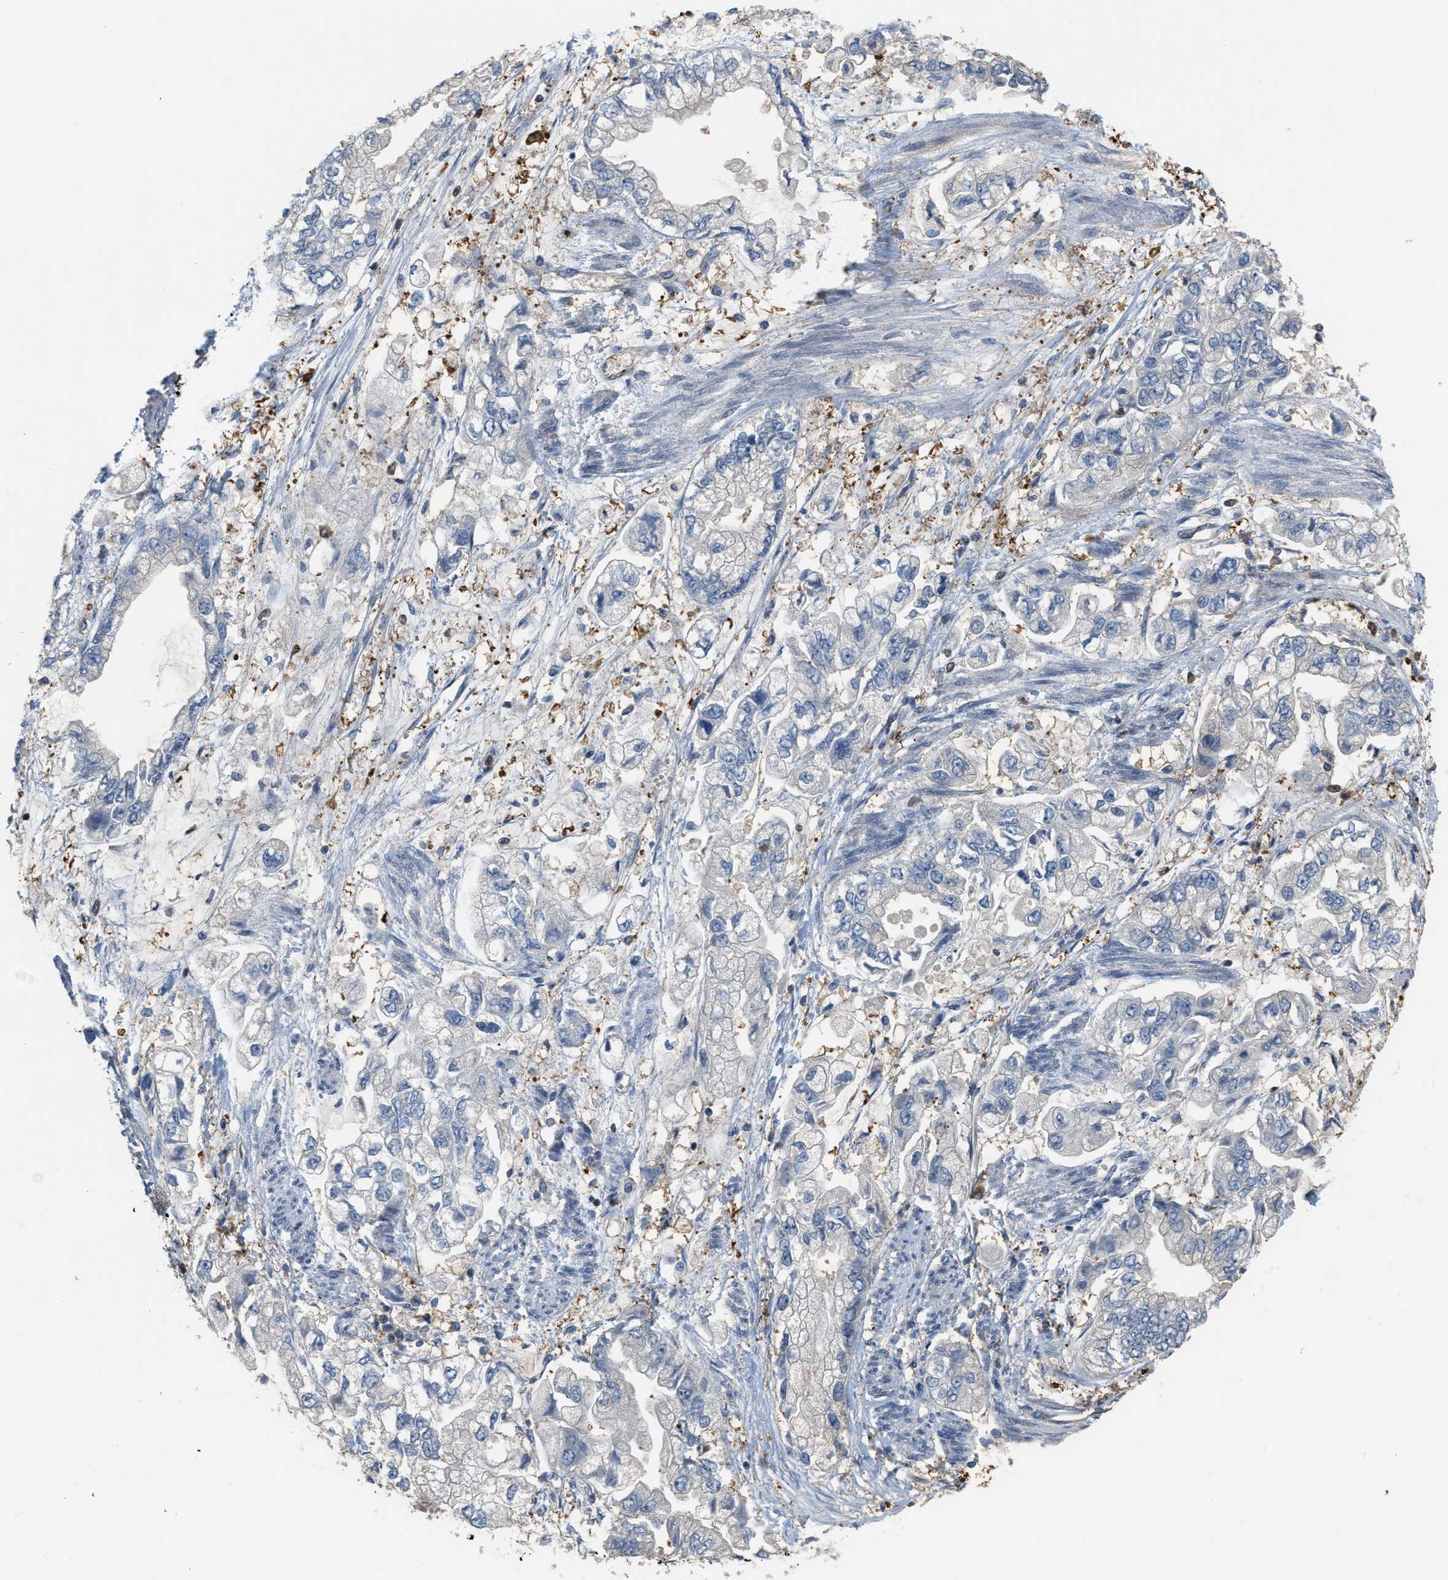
{"staining": {"intensity": "negative", "quantity": "none", "location": "none"}, "tissue": "stomach cancer", "cell_type": "Tumor cells", "image_type": "cancer", "snomed": [{"axis": "morphology", "description": "Normal tissue, NOS"}, {"axis": "morphology", "description": "Adenocarcinoma, NOS"}, {"axis": "topography", "description": "Stomach"}], "caption": "A photomicrograph of stomach adenocarcinoma stained for a protein exhibits no brown staining in tumor cells.", "gene": "MTPN", "patient": {"sex": "male", "age": 62}}